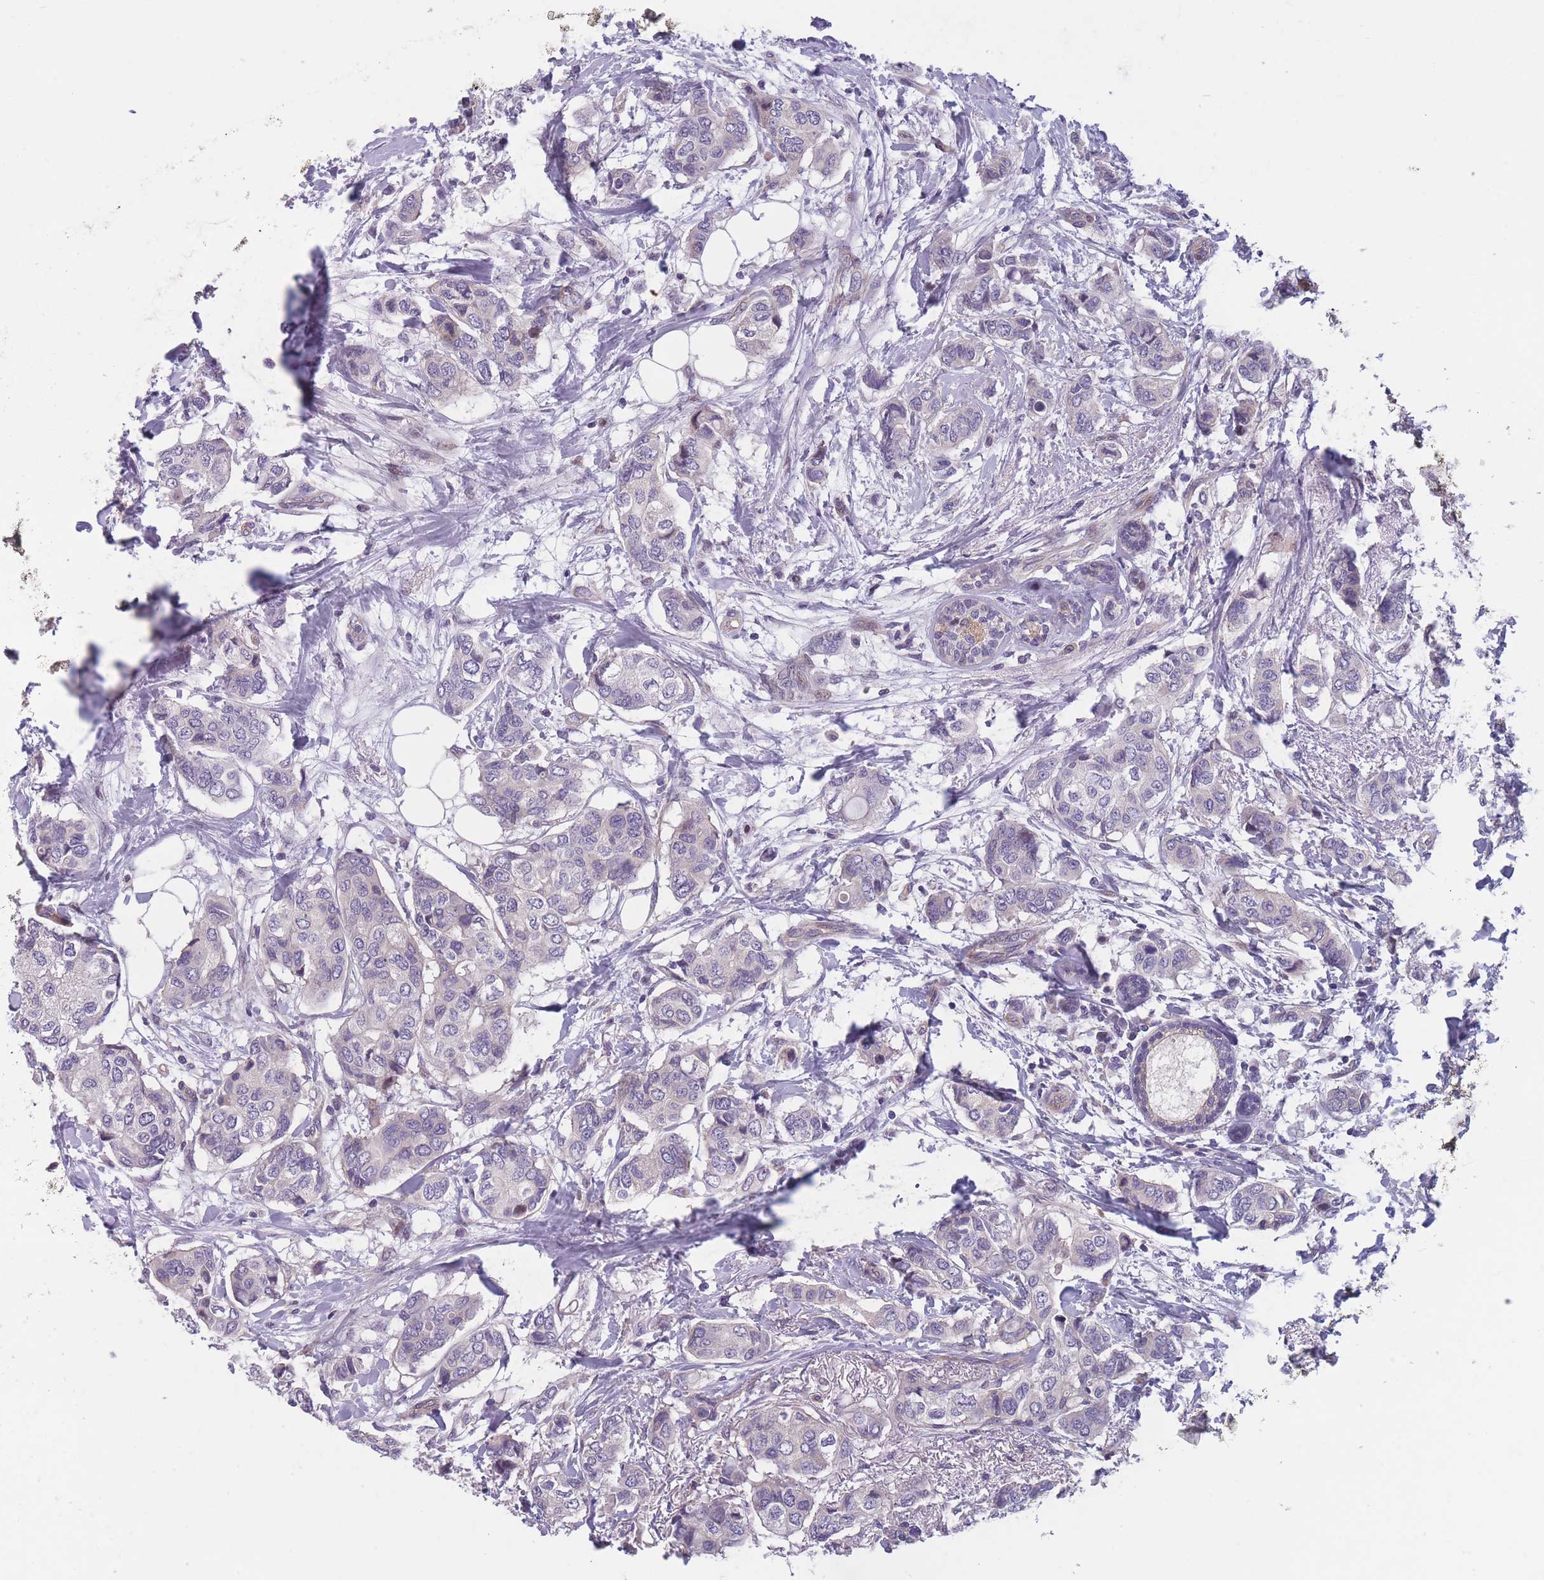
{"staining": {"intensity": "negative", "quantity": "none", "location": "none"}, "tissue": "breast cancer", "cell_type": "Tumor cells", "image_type": "cancer", "snomed": [{"axis": "morphology", "description": "Lobular carcinoma"}, {"axis": "topography", "description": "Breast"}], "caption": "Immunohistochemistry (IHC) photomicrograph of human breast cancer (lobular carcinoma) stained for a protein (brown), which demonstrates no expression in tumor cells.", "gene": "FAM83F", "patient": {"sex": "female", "age": 51}}